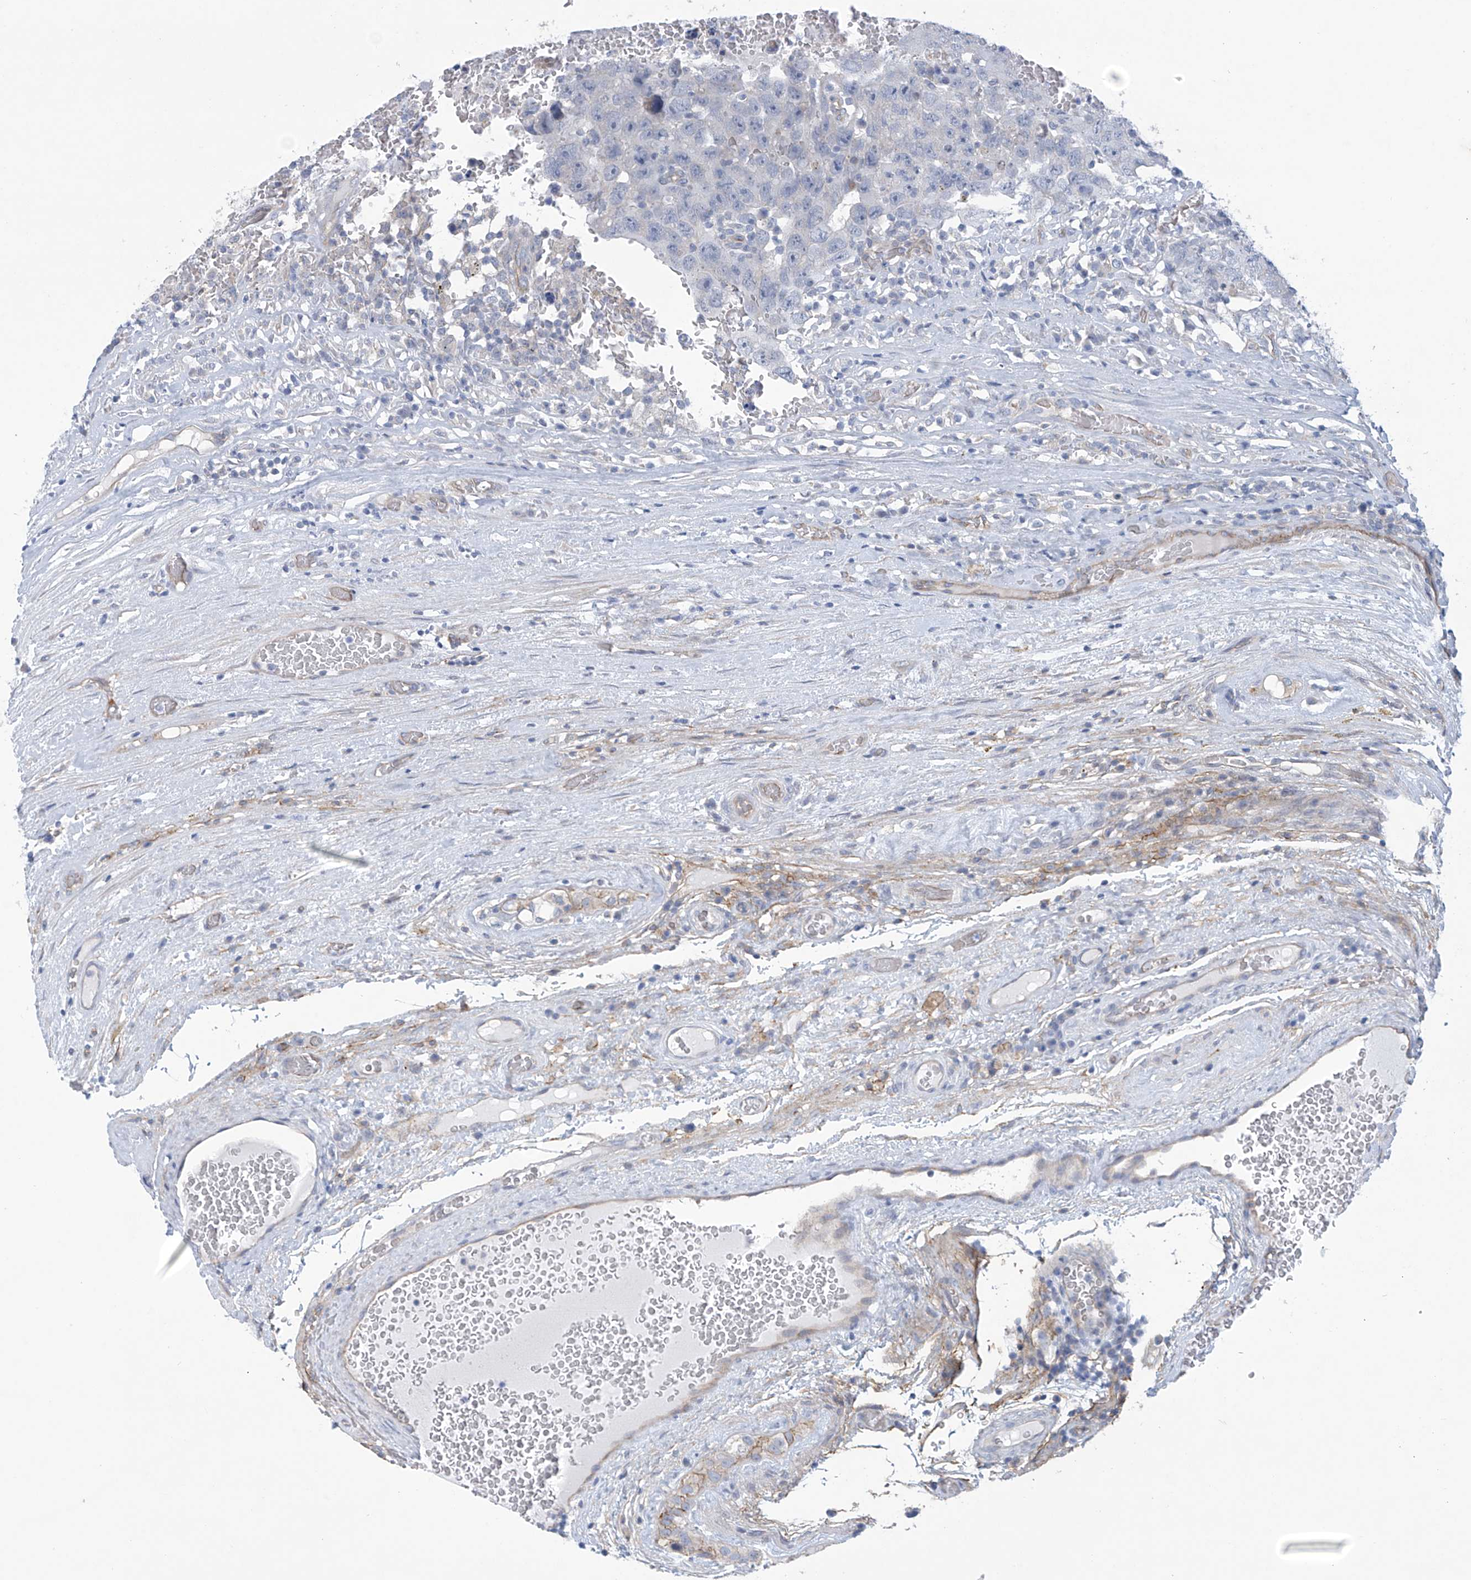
{"staining": {"intensity": "negative", "quantity": "none", "location": "none"}, "tissue": "testis cancer", "cell_type": "Tumor cells", "image_type": "cancer", "snomed": [{"axis": "morphology", "description": "Carcinoma, Embryonal, NOS"}, {"axis": "topography", "description": "Testis"}], "caption": "IHC image of human embryonal carcinoma (testis) stained for a protein (brown), which exhibits no staining in tumor cells.", "gene": "ABHD13", "patient": {"sex": "male", "age": 26}}